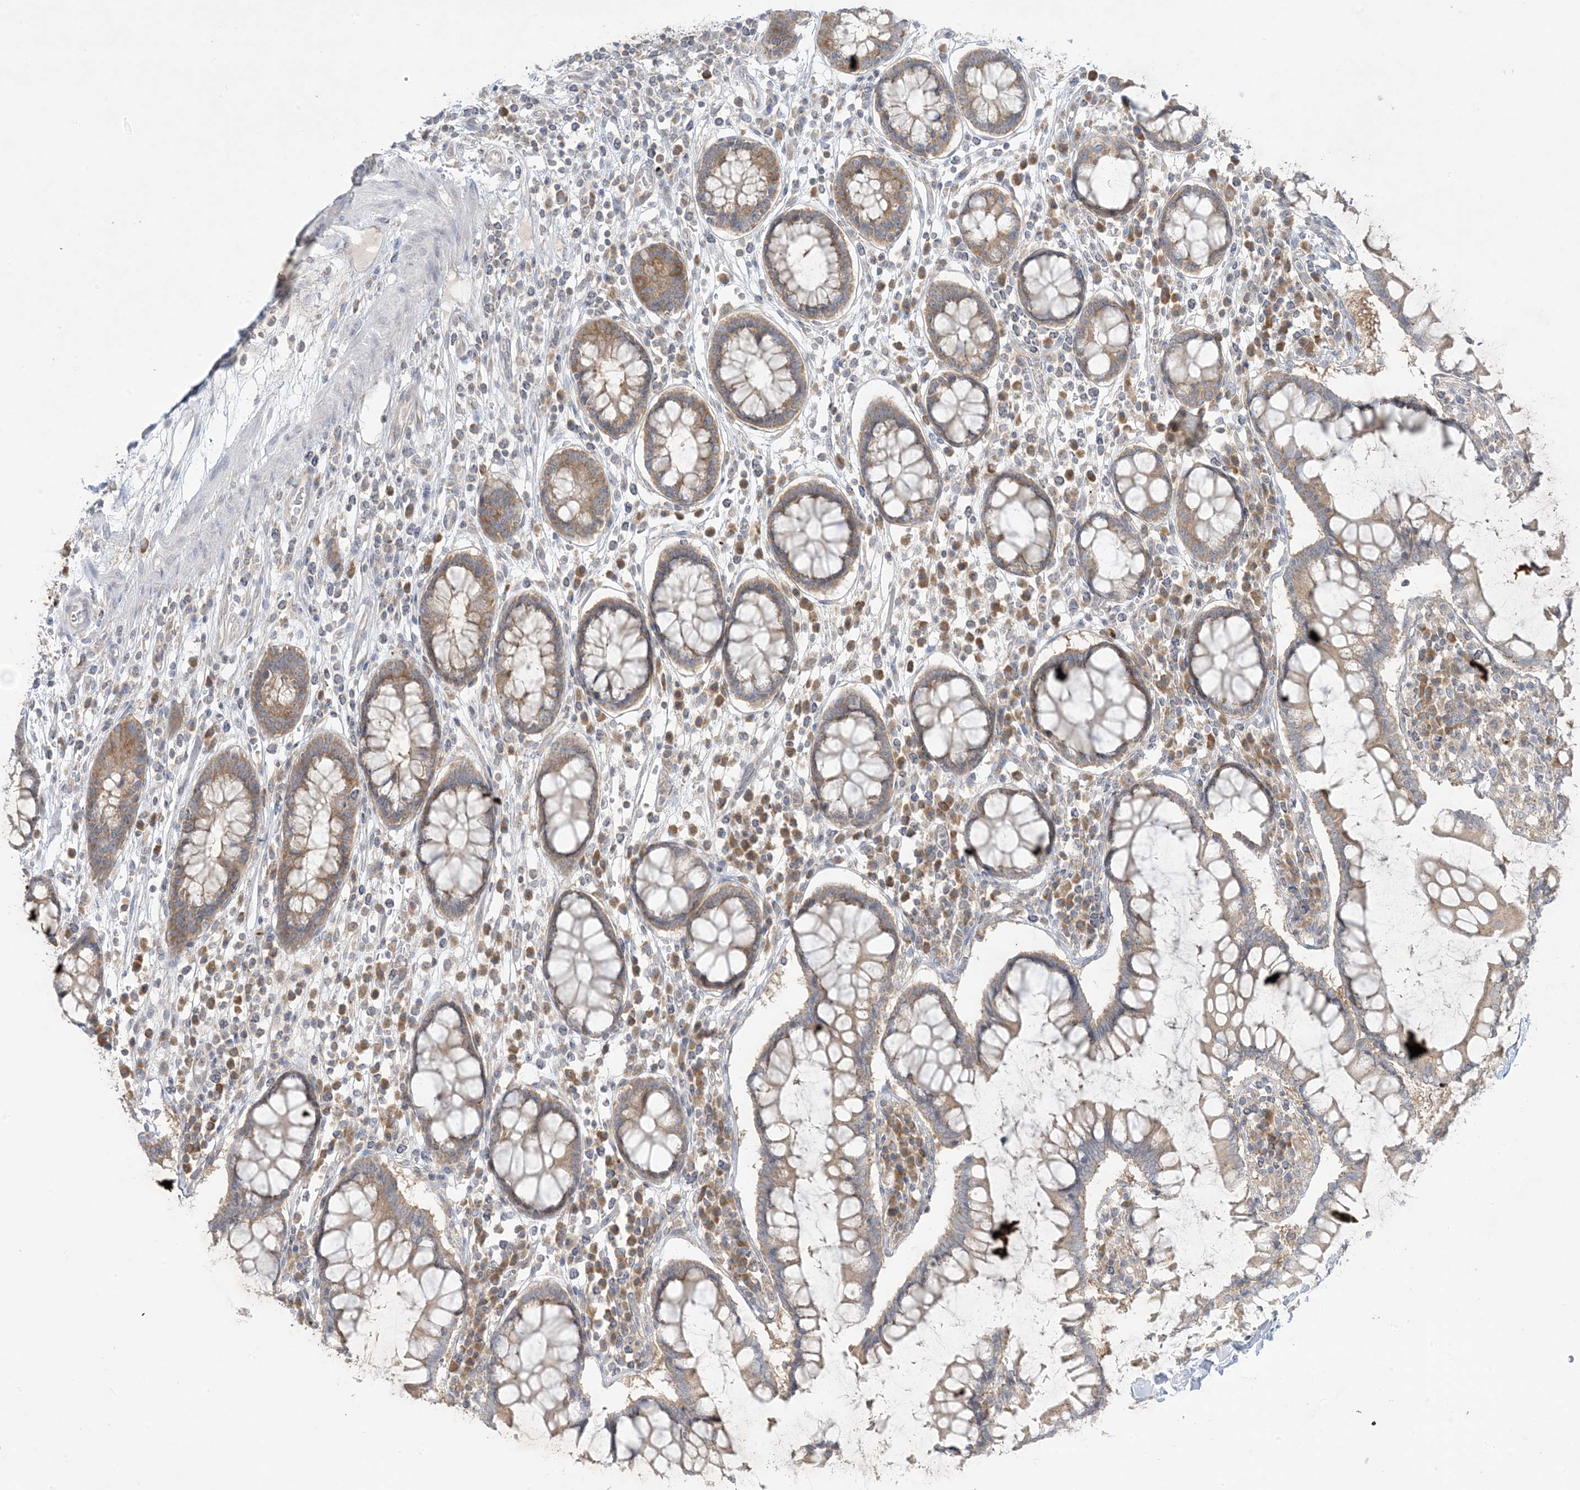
{"staining": {"intensity": "weak", "quantity": ">75%", "location": "cytoplasmic/membranous"}, "tissue": "colon", "cell_type": "Endothelial cells", "image_type": "normal", "snomed": [{"axis": "morphology", "description": "Normal tissue, NOS"}, {"axis": "topography", "description": "Colon"}], "caption": "A high-resolution histopathology image shows immunohistochemistry (IHC) staining of normal colon, which shows weak cytoplasmic/membranous staining in approximately >75% of endothelial cells. (Brightfield microscopy of DAB IHC at high magnification).", "gene": "RPP40", "patient": {"sex": "female", "age": 79}}